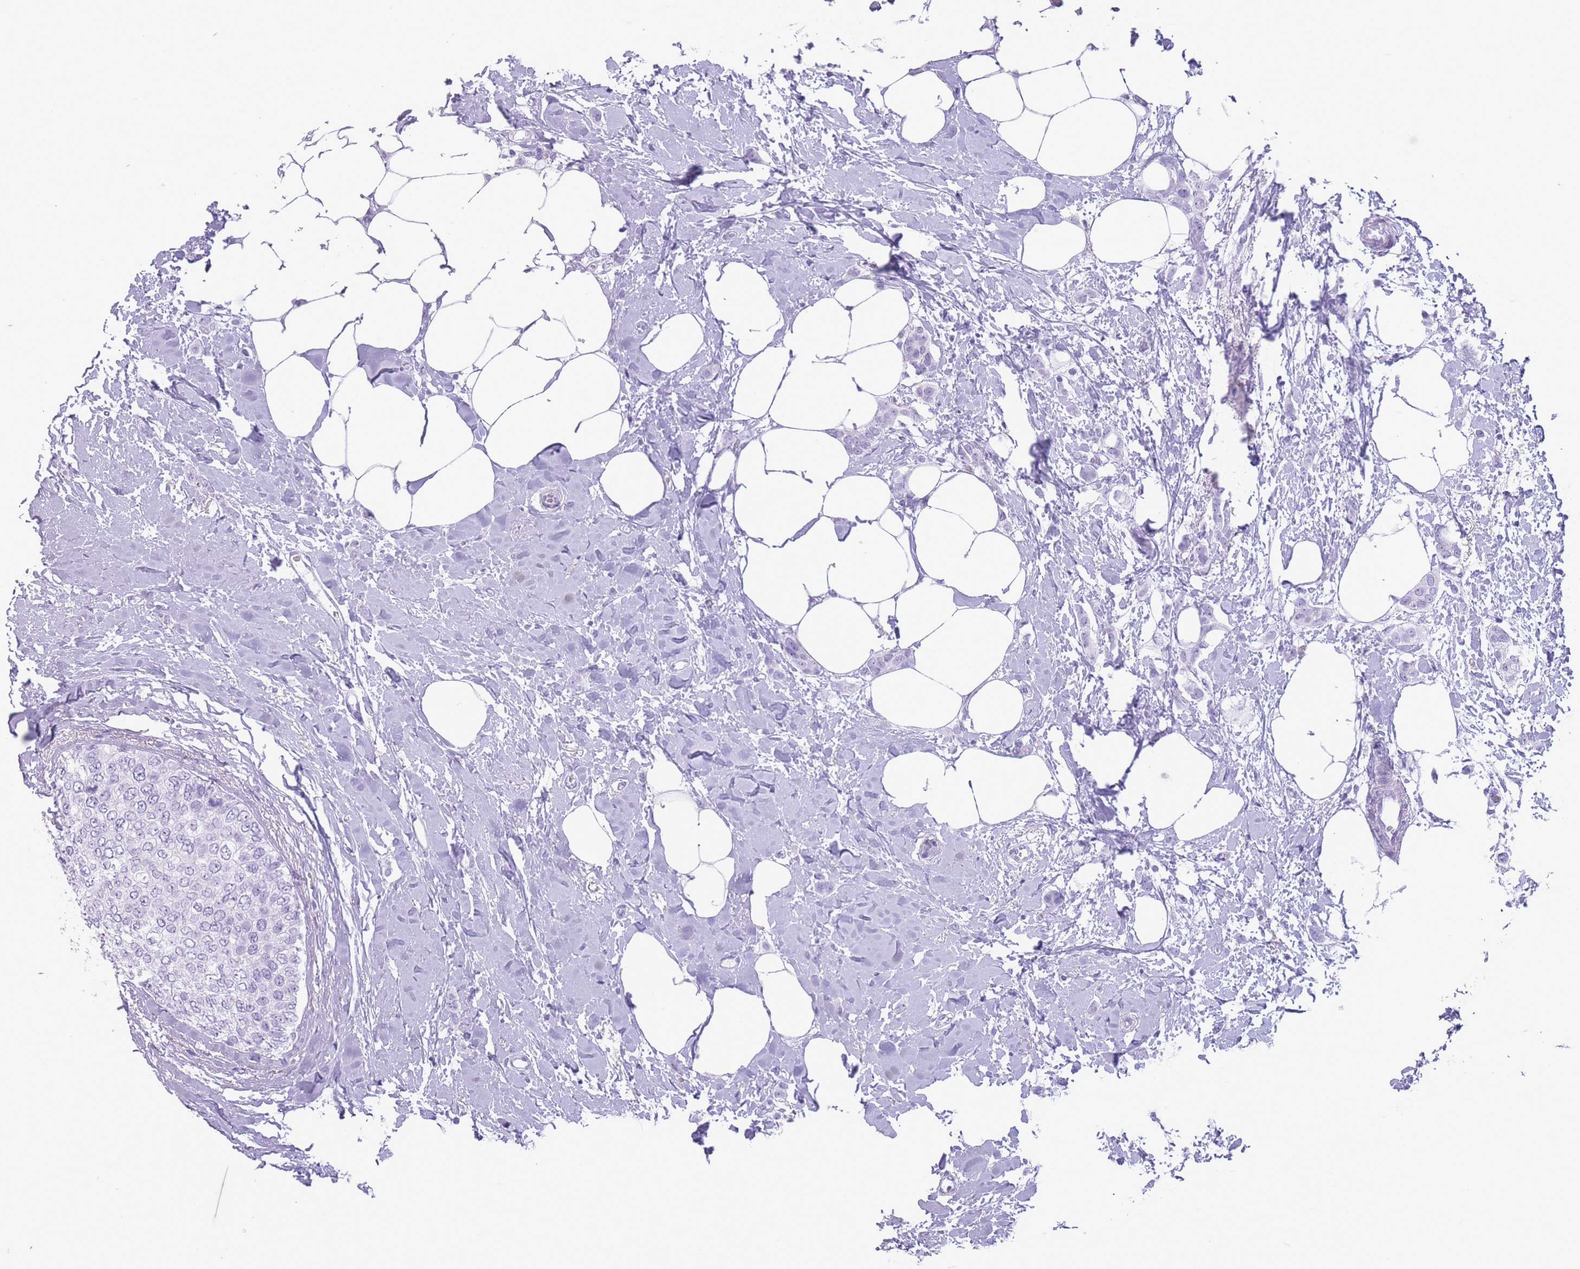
{"staining": {"intensity": "negative", "quantity": "none", "location": "none"}, "tissue": "breast cancer", "cell_type": "Tumor cells", "image_type": "cancer", "snomed": [{"axis": "morphology", "description": "Duct carcinoma"}, {"axis": "topography", "description": "Breast"}], "caption": "There is no significant positivity in tumor cells of infiltrating ductal carcinoma (breast).", "gene": "OR4F21", "patient": {"sex": "female", "age": 72}}